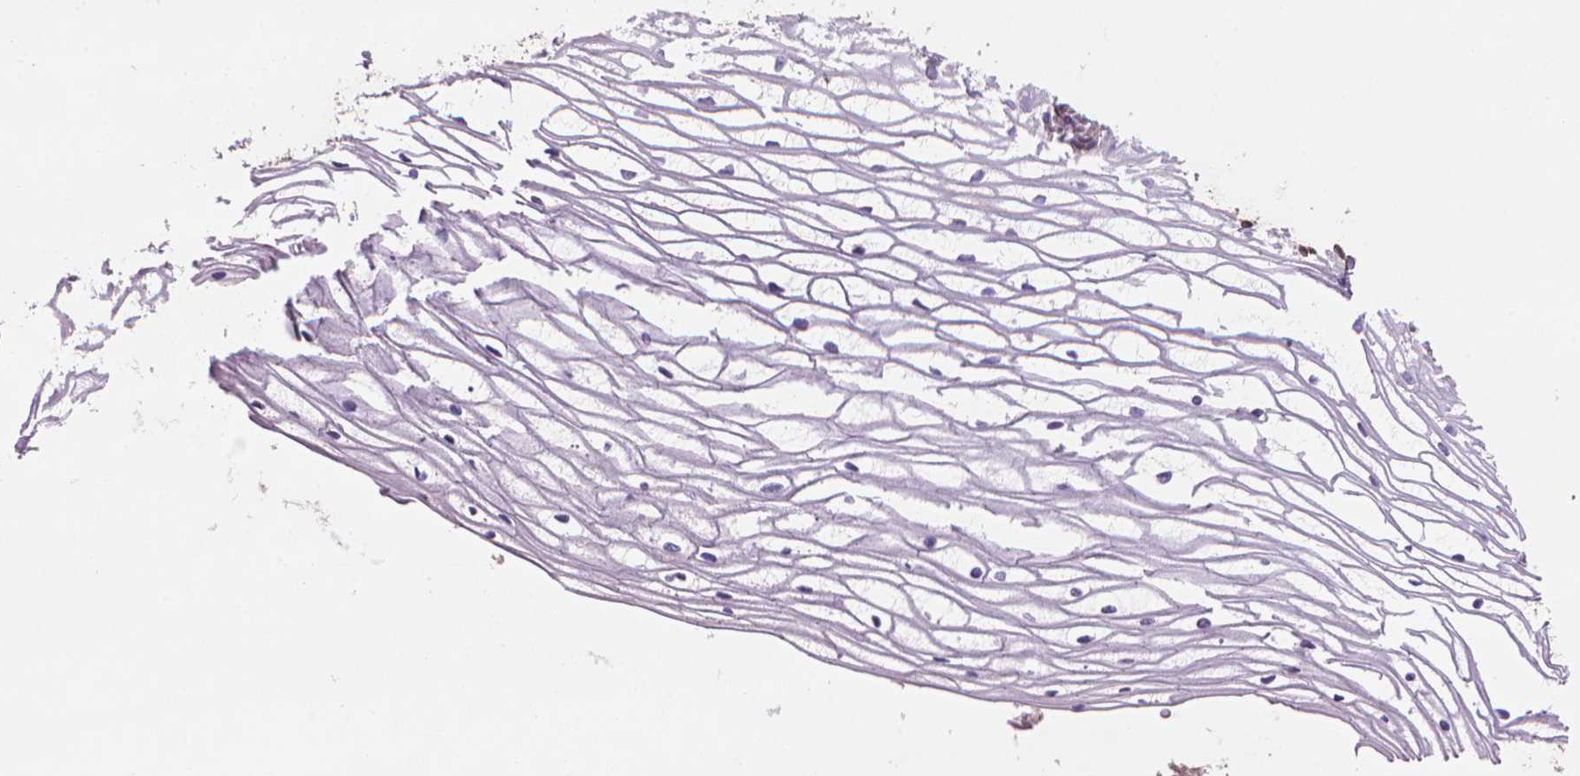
{"staining": {"intensity": "negative", "quantity": "none", "location": "none"}, "tissue": "cervix", "cell_type": "Glandular cells", "image_type": "normal", "snomed": [{"axis": "morphology", "description": "Normal tissue, NOS"}, {"axis": "topography", "description": "Cervix"}], "caption": "IHC micrograph of benign human cervix stained for a protein (brown), which shows no staining in glandular cells.", "gene": "BCL2", "patient": {"sex": "female", "age": 40}}